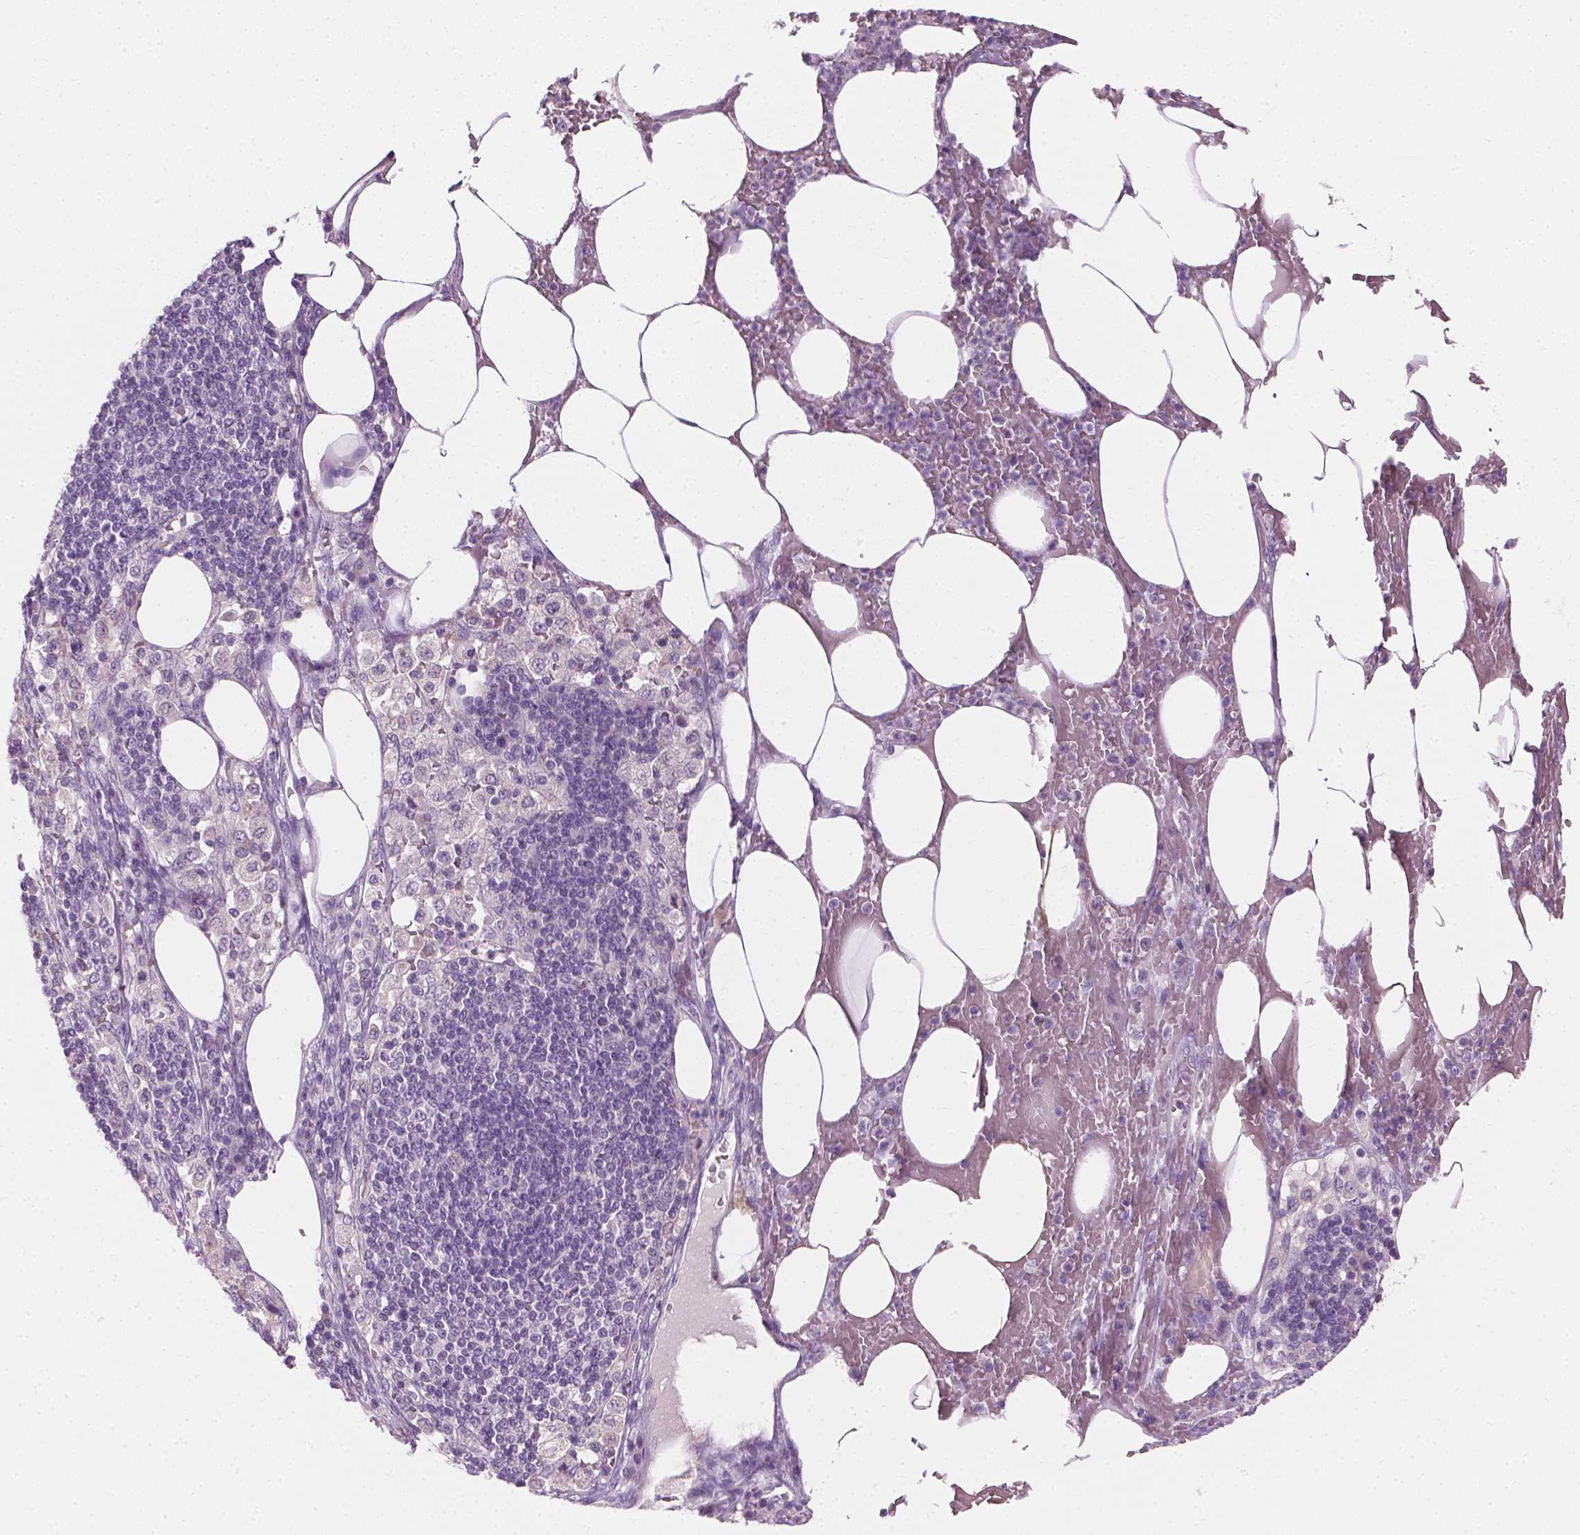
{"staining": {"intensity": "negative", "quantity": "none", "location": "none"}, "tissue": "pancreatic cancer", "cell_type": "Tumor cells", "image_type": "cancer", "snomed": [{"axis": "morphology", "description": "Adenocarcinoma, NOS"}, {"axis": "topography", "description": "Pancreas"}], "caption": "Histopathology image shows no protein positivity in tumor cells of adenocarcinoma (pancreatic) tissue. The staining is performed using DAB (3,3'-diaminobenzidine) brown chromogen with nuclei counter-stained in using hematoxylin.", "gene": "CFAP126", "patient": {"sex": "female", "age": 61}}